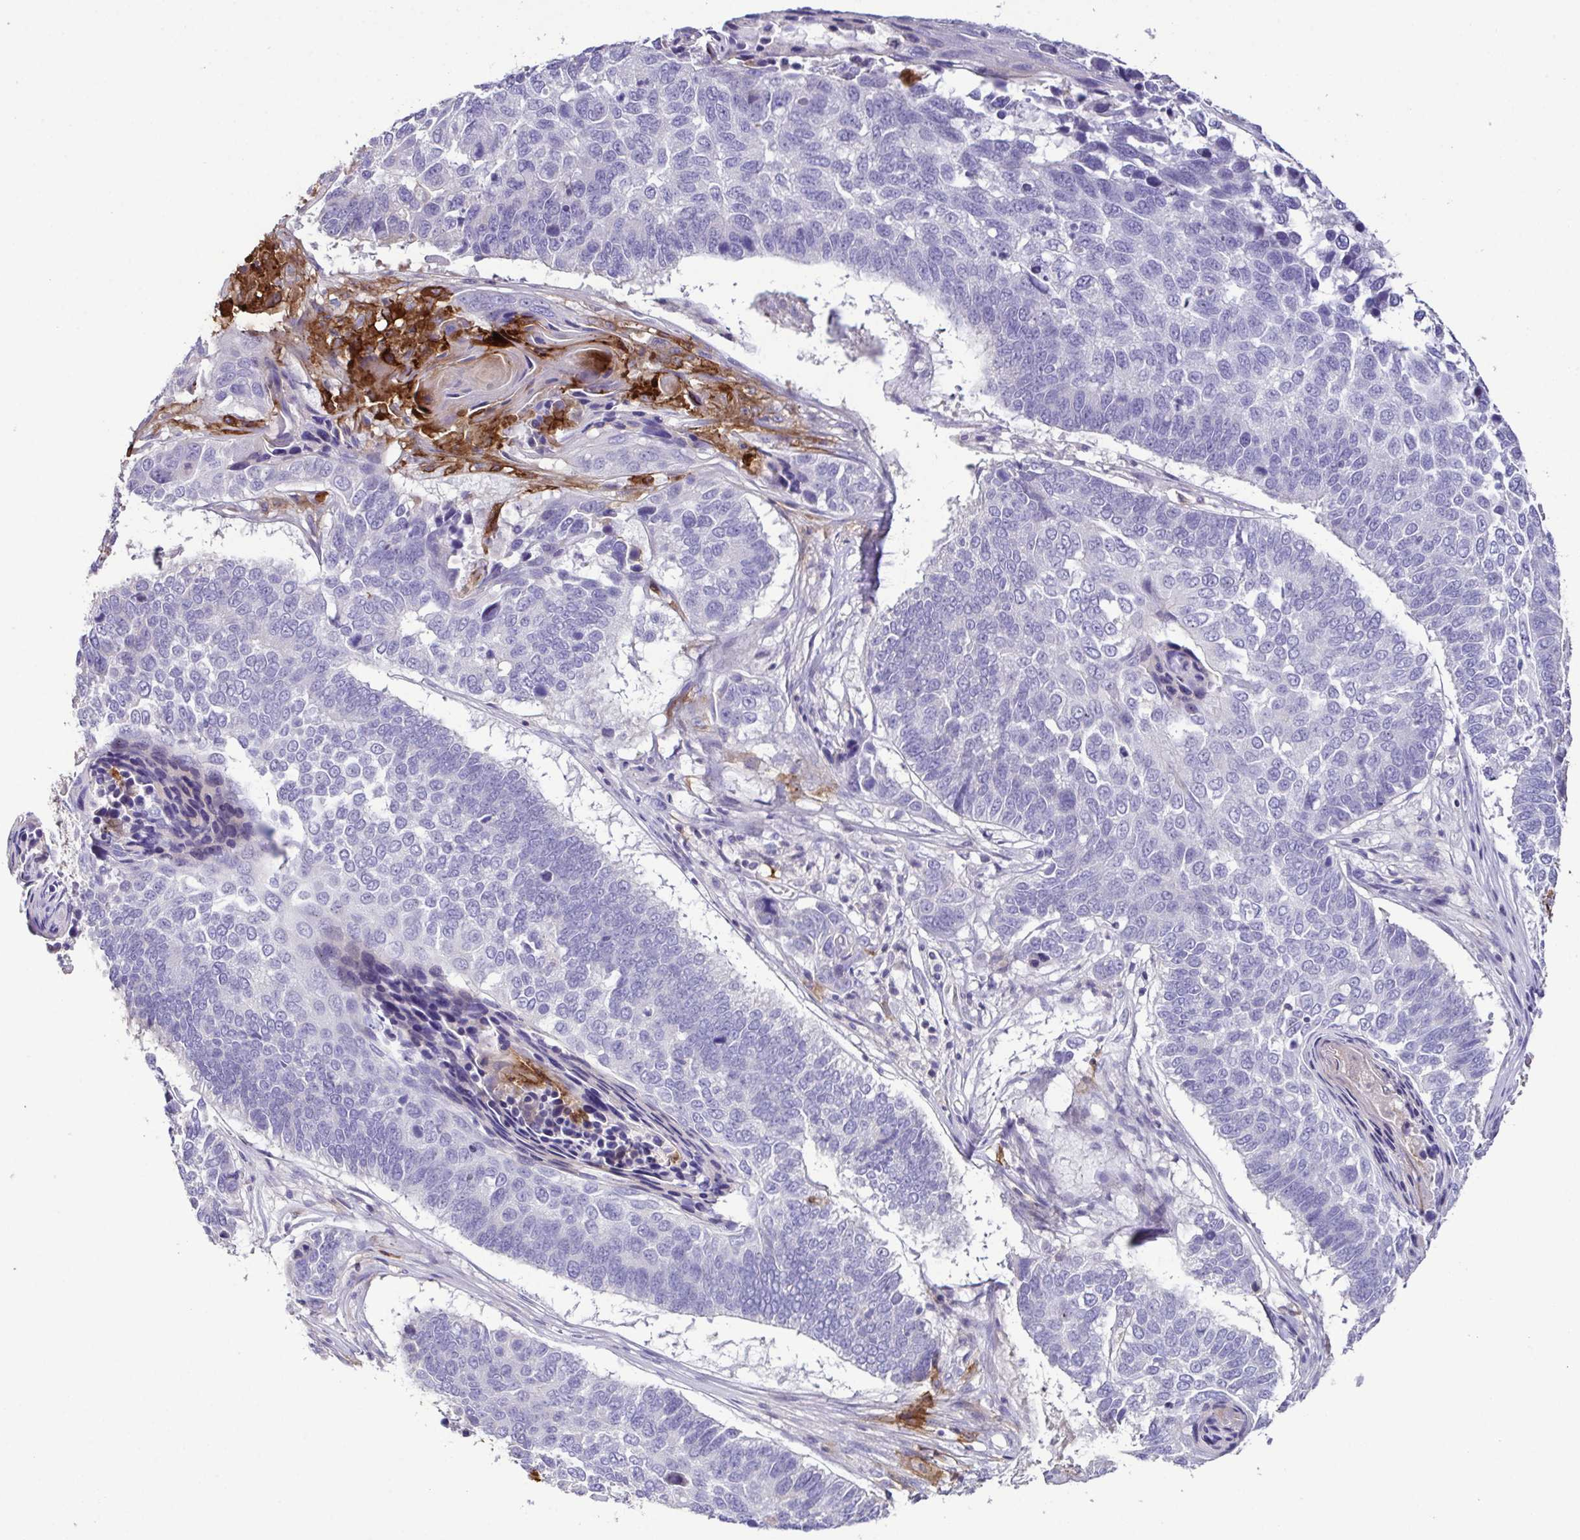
{"staining": {"intensity": "negative", "quantity": "none", "location": "none"}, "tissue": "lung cancer", "cell_type": "Tumor cells", "image_type": "cancer", "snomed": [{"axis": "morphology", "description": "Squamous cell carcinoma, NOS"}, {"axis": "topography", "description": "Lung"}], "caption": "A histopathology image of squamous cell carcinoma (lung) stained for a protein displays no brown staining in tumor cells. (DAB immunohistochemistry (IHC) visualized using brightfield microscopy, high magnification).", "gene": "MARCO", "patient": {"sex": "male", "age": 73}}